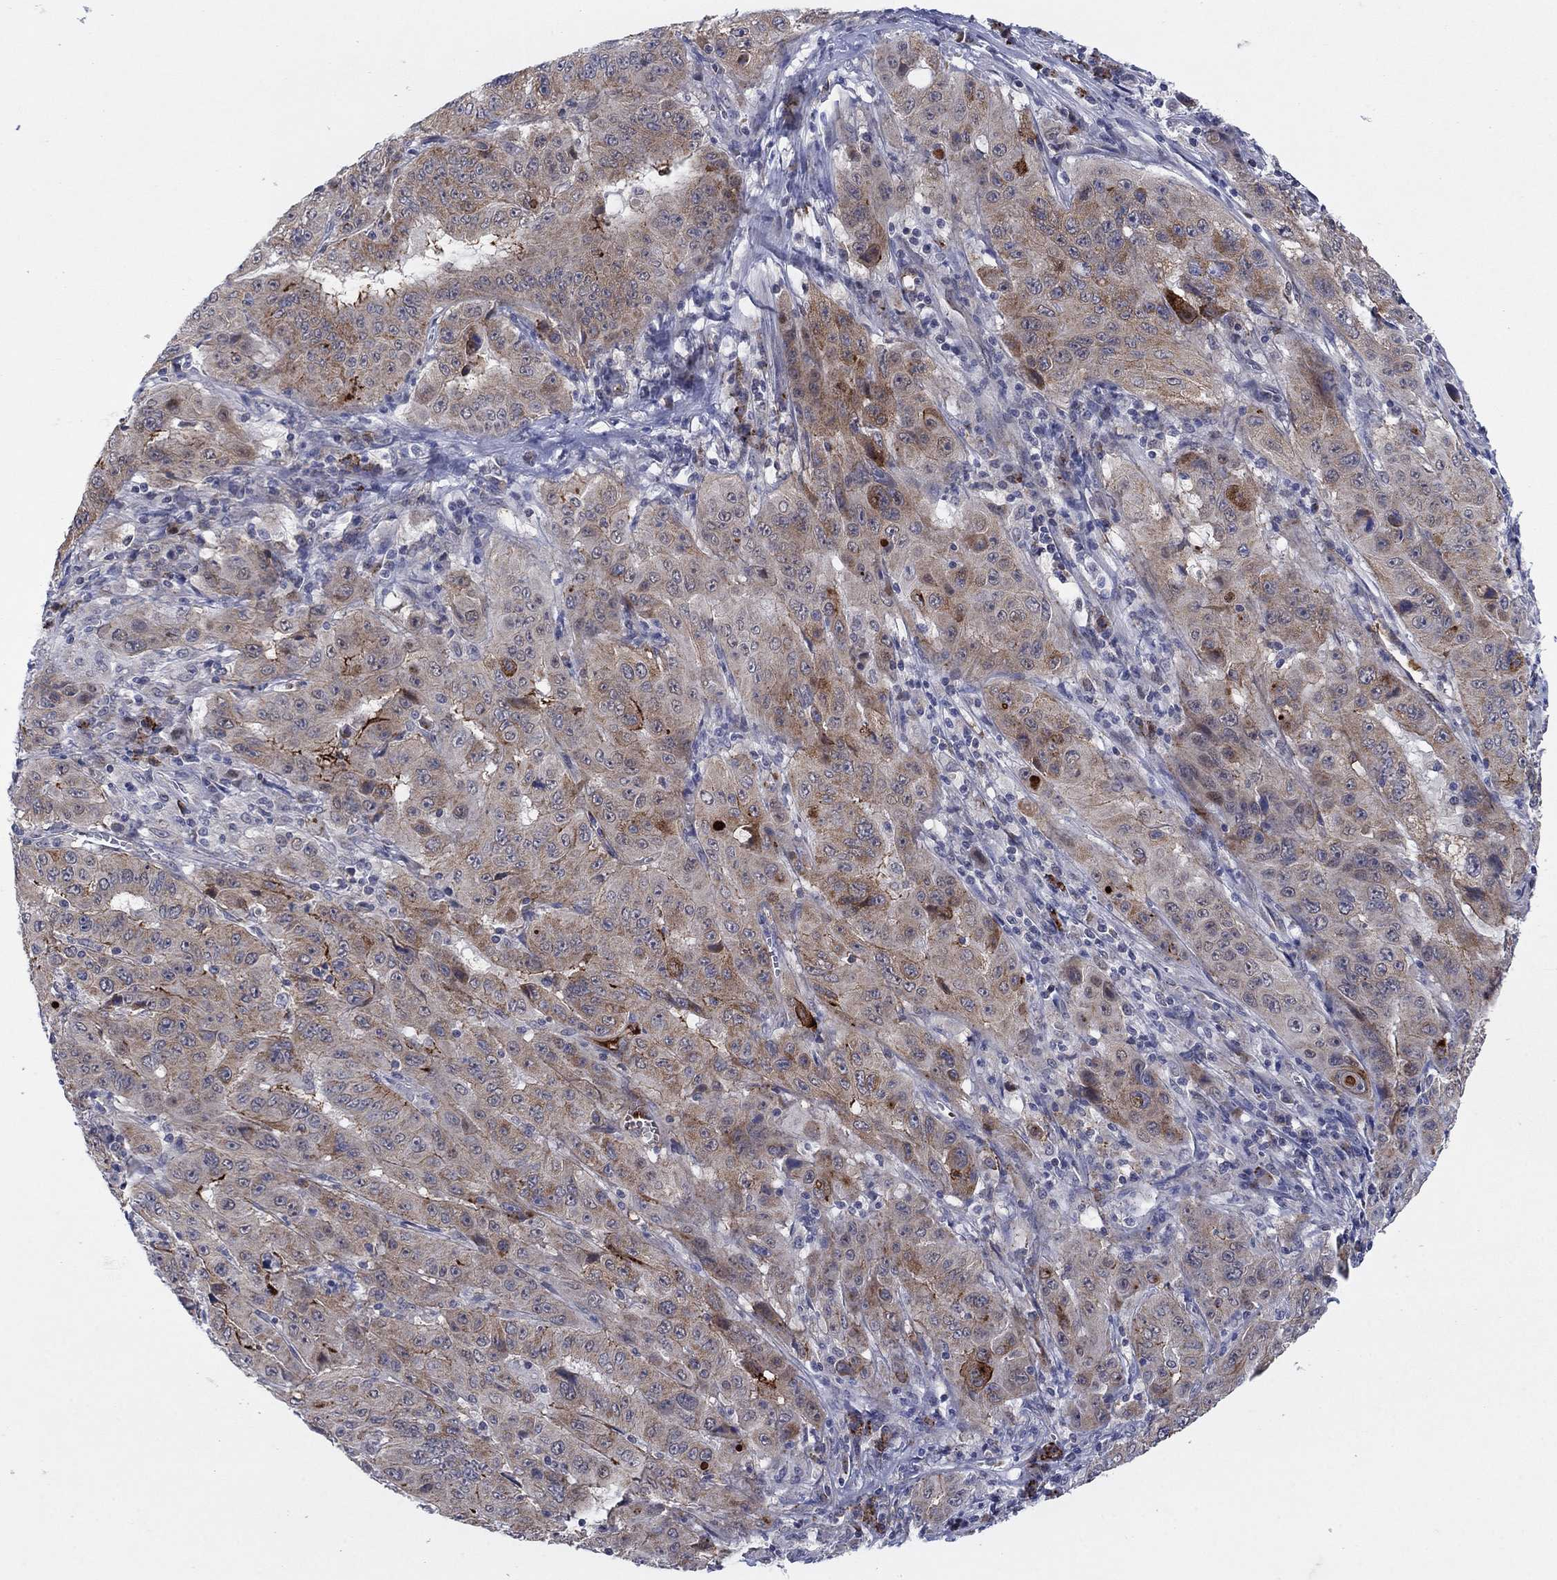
{"staining": {"intensity": "strong", "quantity": "<25%", "location": "cytoplasmic/membranous"}, "tissue": "pancreatic cancer", "cell_type": "Tumor cells", "image_type": "cancer", "snomed": [{"axis": "morphology", "description": "Adenocarcinoma, NOS"}, {"axis": "topography", "description": "Pancreas"}], "caption": "The histopathology image exhibits immunohistochemical staining of adenocarcinoma (pancreatic). There is strong cytoplasmic/membranous positivity is appreciated in approximately <25% of tumor cells.", "gene": "SDC1", "patient": {"sex": "male", "age": 63}}